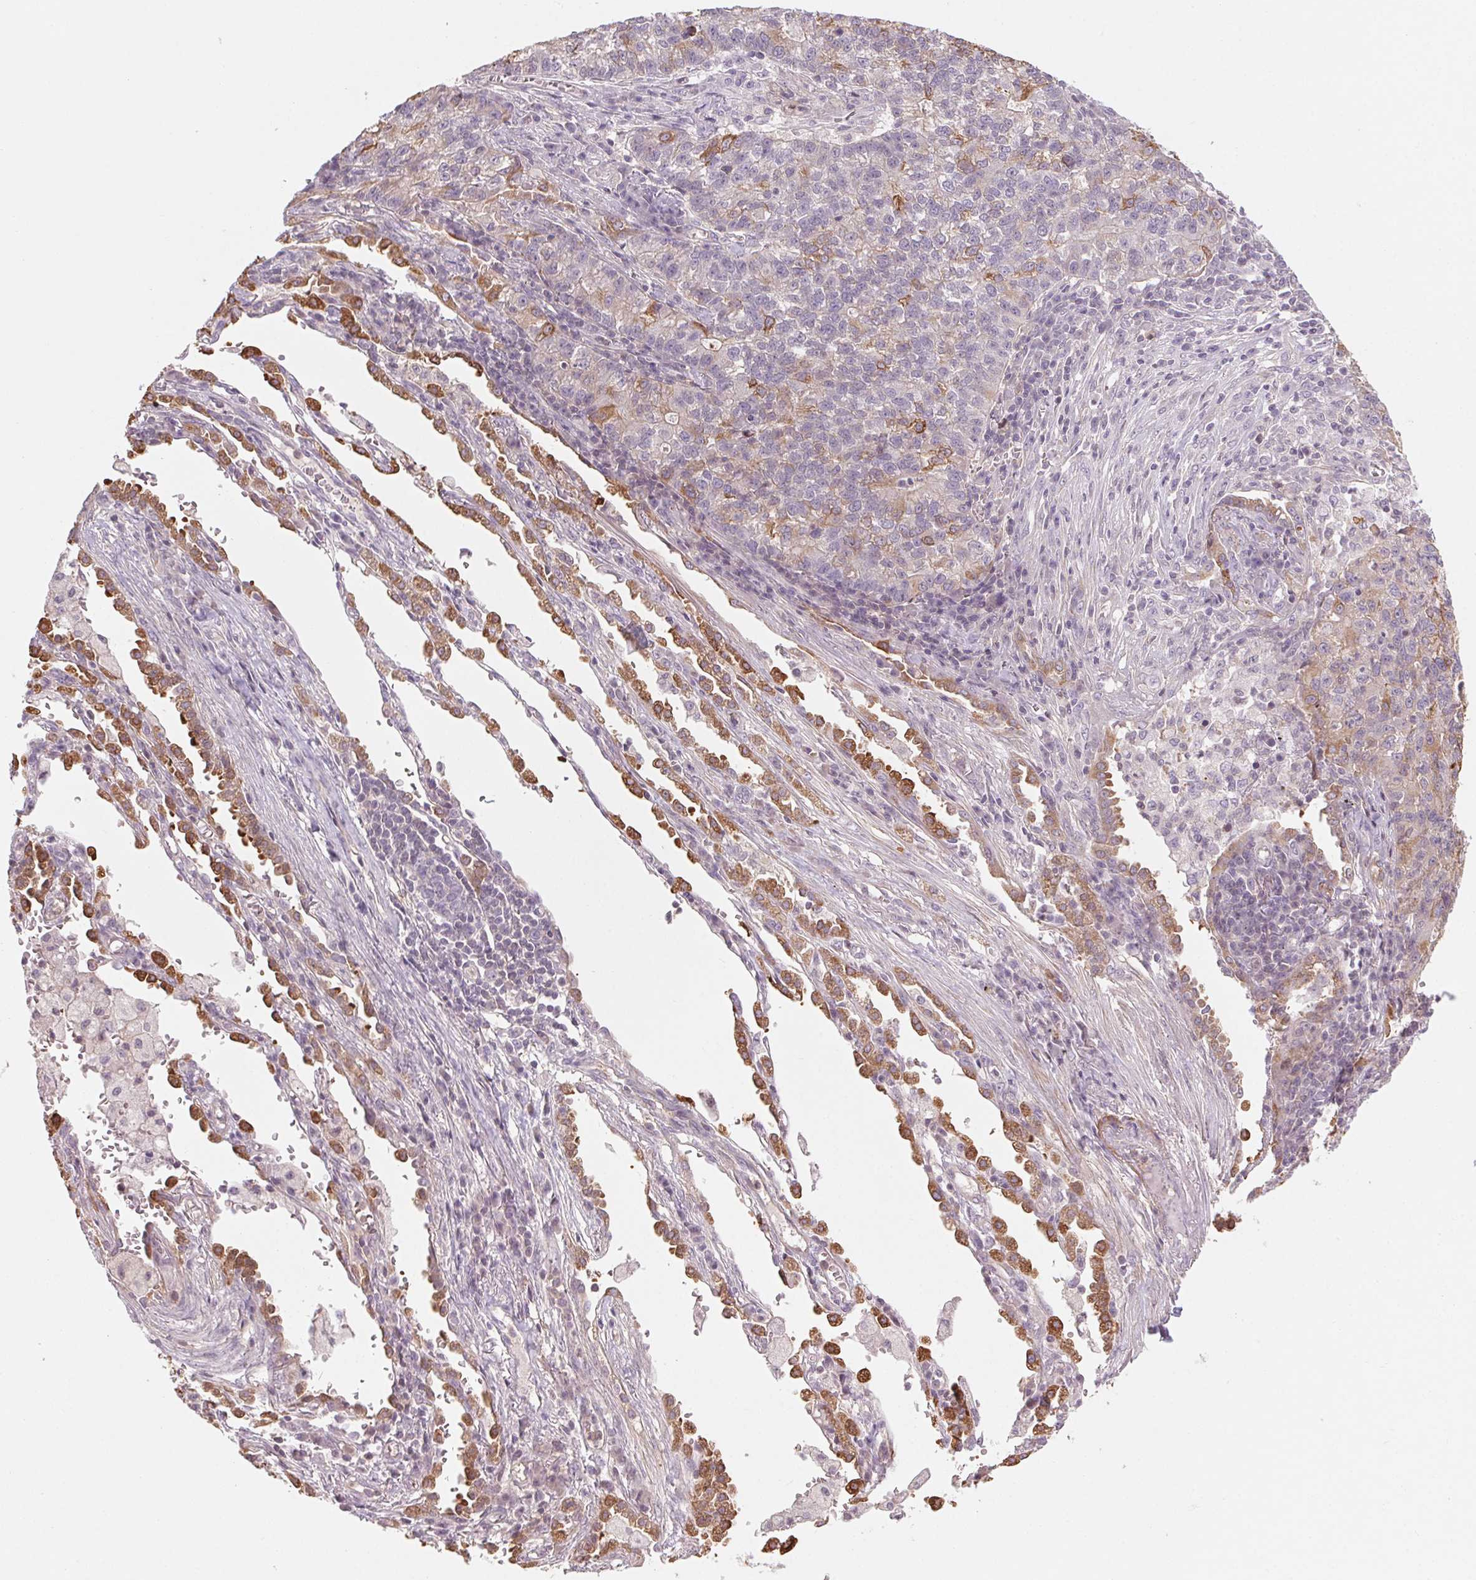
{"staining": {"intensity": "moderate", "quantity": "<25%", "location": "cytoplasmic/membranous"}, "tissue": "lung cancer", "cell_type": "Tumor cells", "image_type": "cancer", "snomed": [{"axis": "morphology", "description": "Adenocarcinoma, NOS"}, {"axis": "topography", "description": "Lung"}], "caption": "This photomicrograph exhibits immunohistochemistry (IHC) staining of human lung adenocarcinoma, with low moderate cytoplasmic/membranous staining in approximately <25% of tumor cells.", "gene": "HHLA2", "patient": {"sex": "male", "age": 57}}